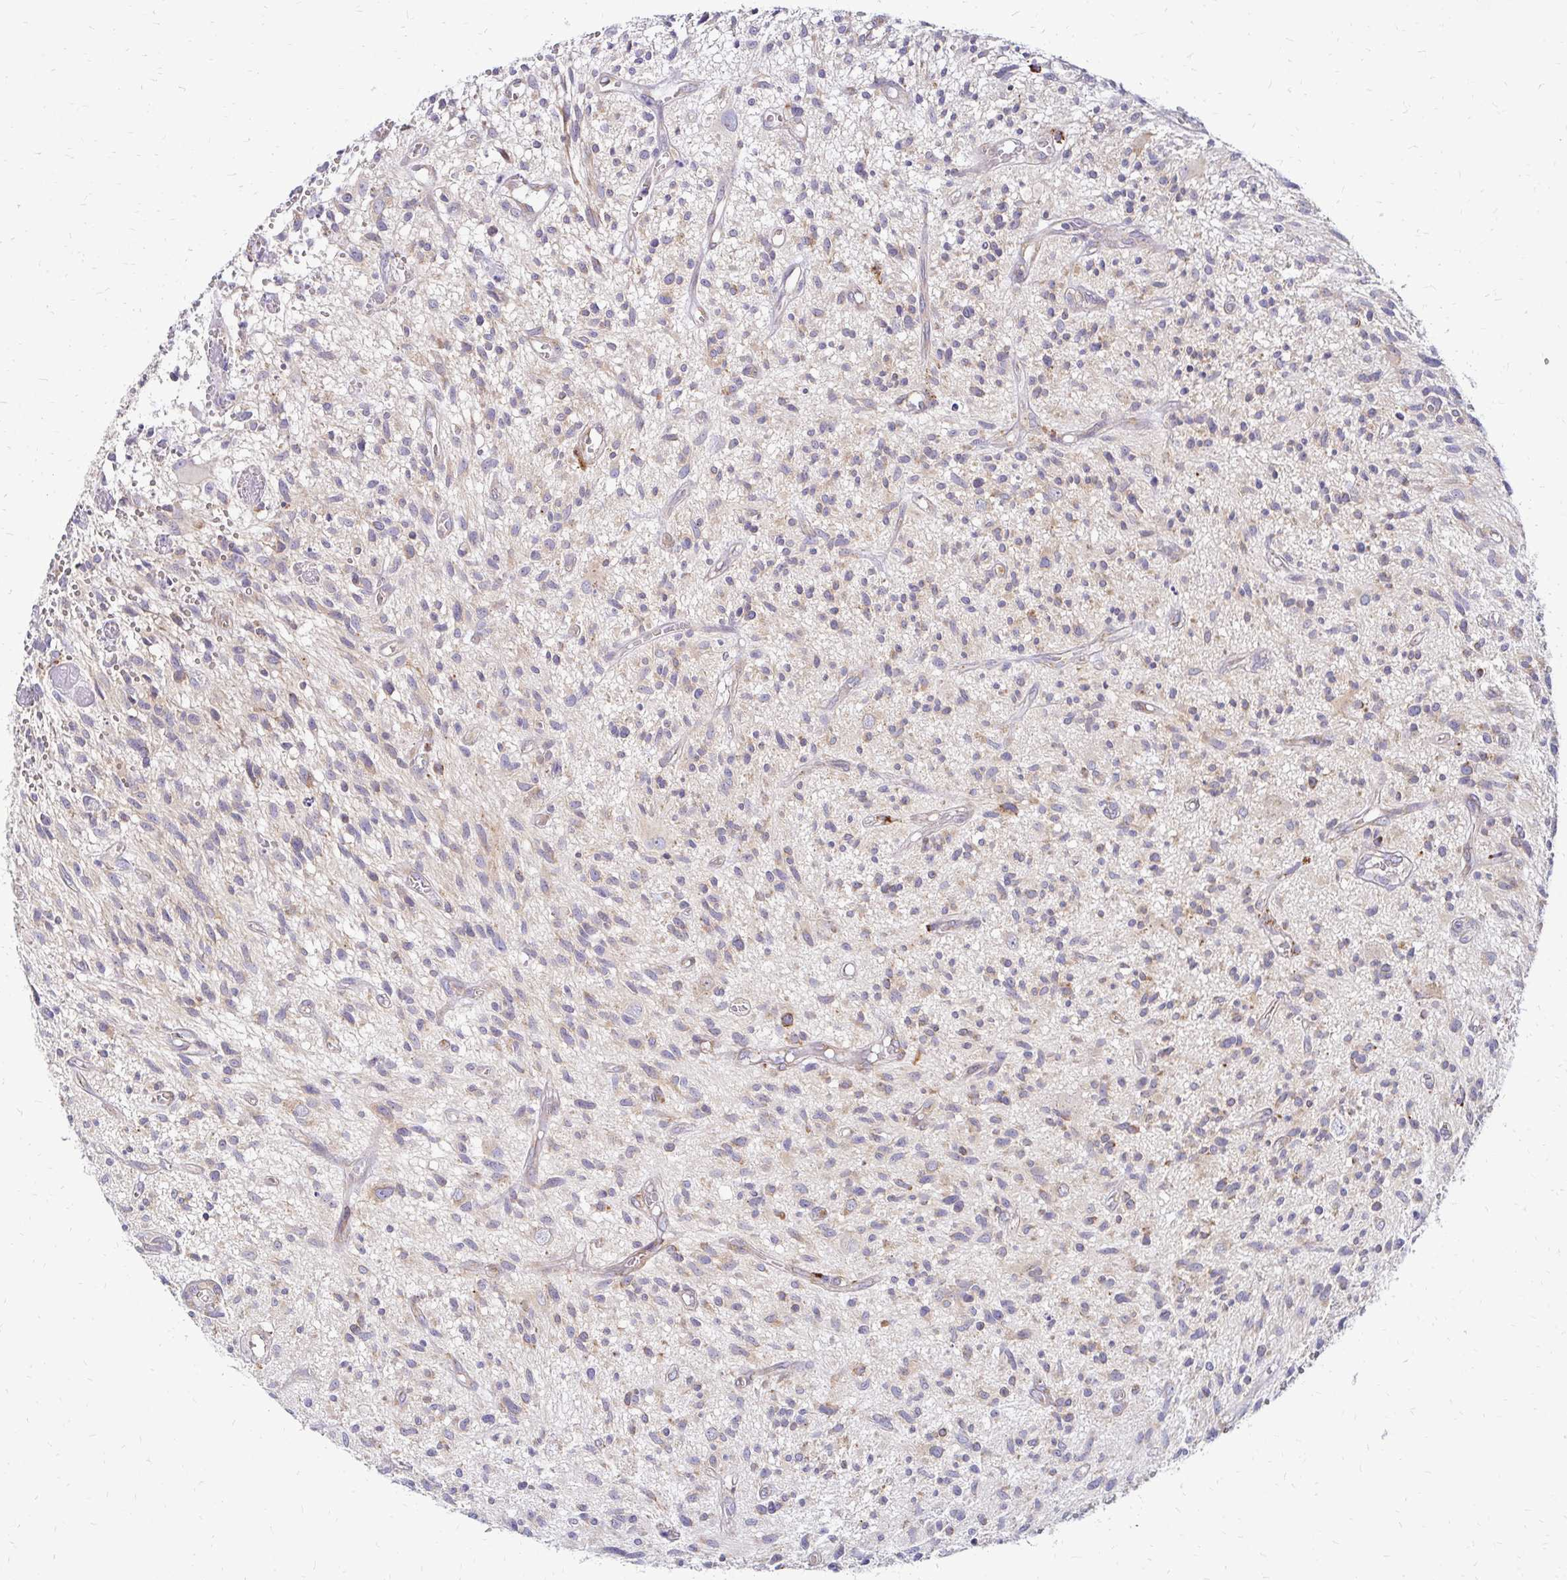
{"staining": {"intensity": "weak", "quantity": "25%-75%", "location": "cytoplasmic/membranous"}, "tissue": "glioma", "cell_type": "Tumor cells", "image_type": "cancer", "snomed": [{"axis": "morphology", "description": "Glioma, malignant, High grade"}, {"axis": "topography", "description": "Brain"}], "caption": "Human malignant glioma (high-grade) stained with a protein marker demonstrates weak staining in tumor cells.", "gene": "IDUA", "patient": {"sex": "male", "age": 75}}